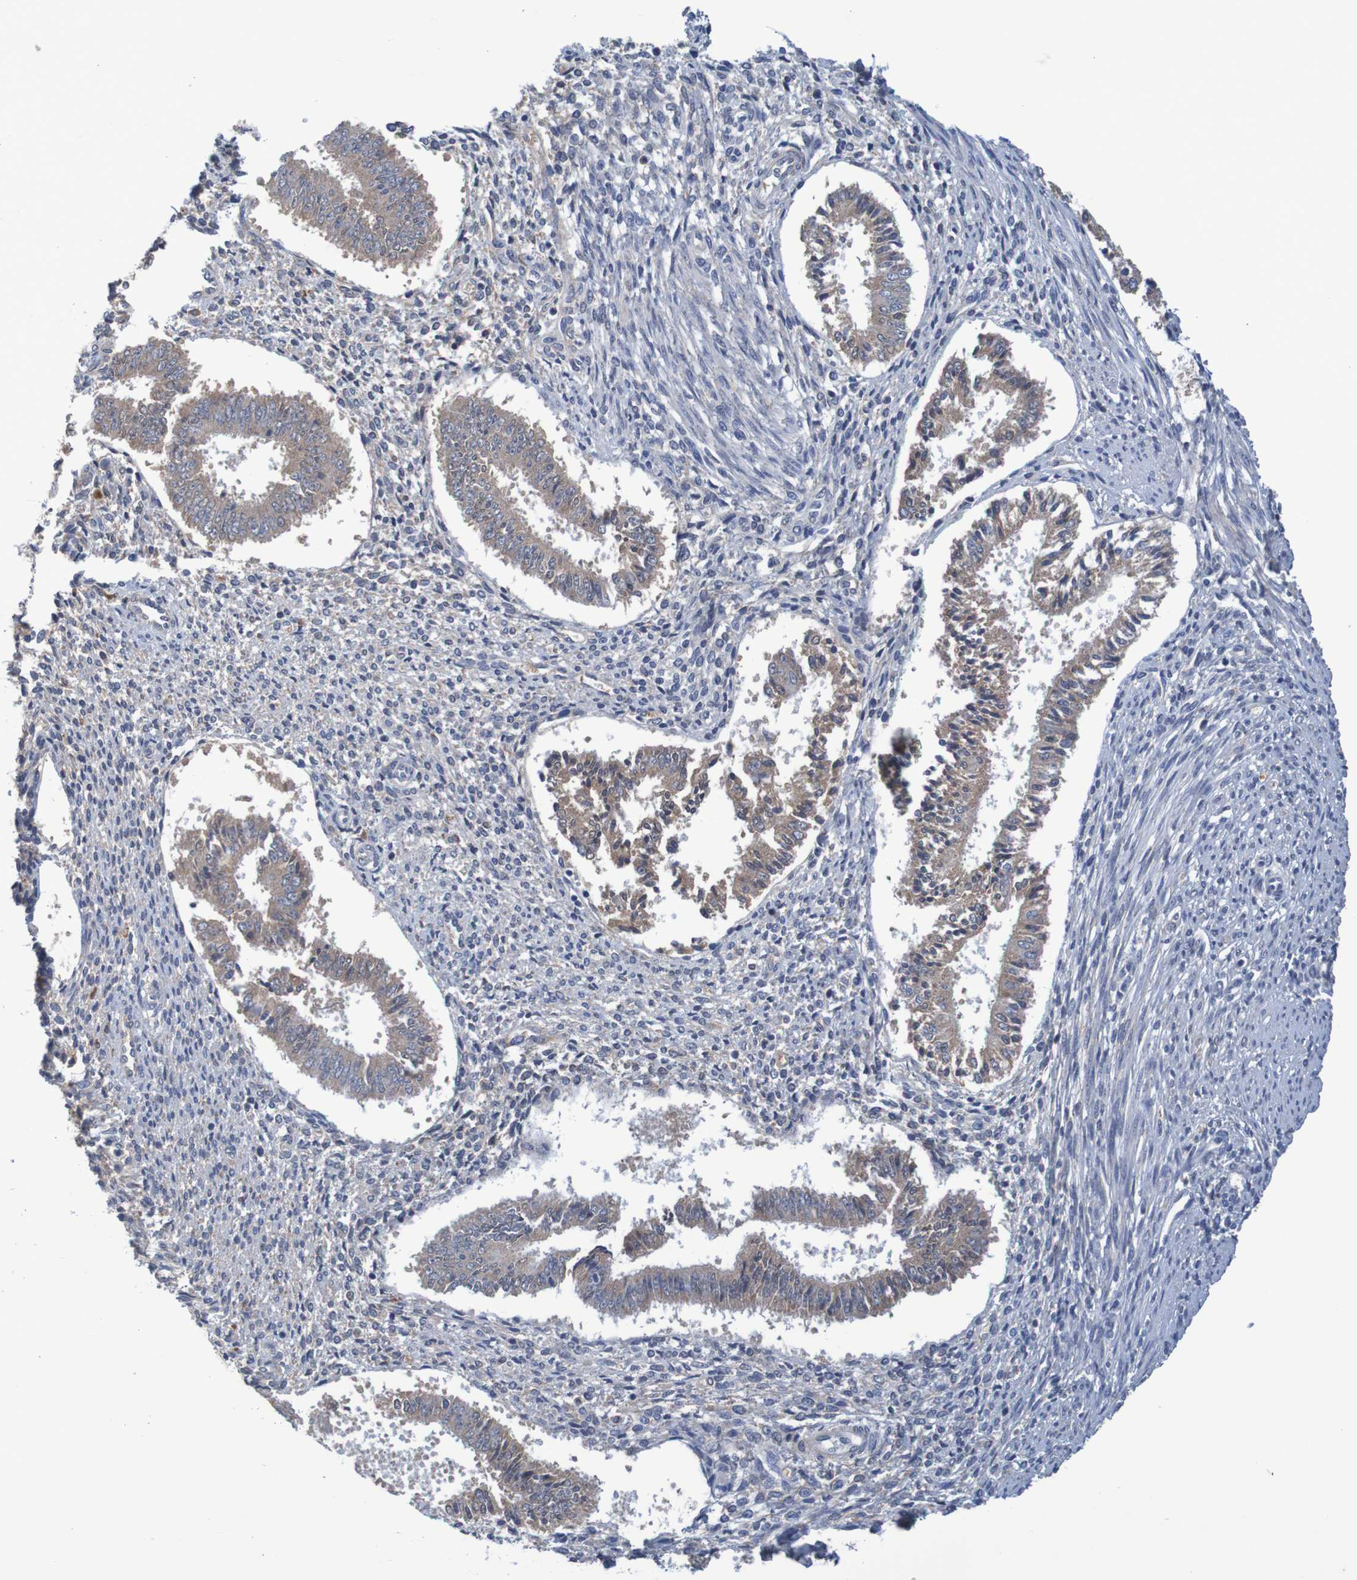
{"staining": {"intensity": "weak", "quantity": "<25%", "location": "cytoplasmic/membranous"}, "tissue": "endometrium", "cell_type": "Cells in endometrial stroma", "image_type": "normal", "snomed": [{"axis": "morphology", "description": "Normal tissue, NOS"}, {"axis": "topography", "description": "Endometrium"}], "caption": "Cells in endometrial stroma are negative for brown protein staining in normal endometrium. (DAB (3,3'-diaminobenzidine) immunohistochemistry with hematoxylin counter stain).", "gene": "LTA", "patient": {"sex": "female", "age": 35}}